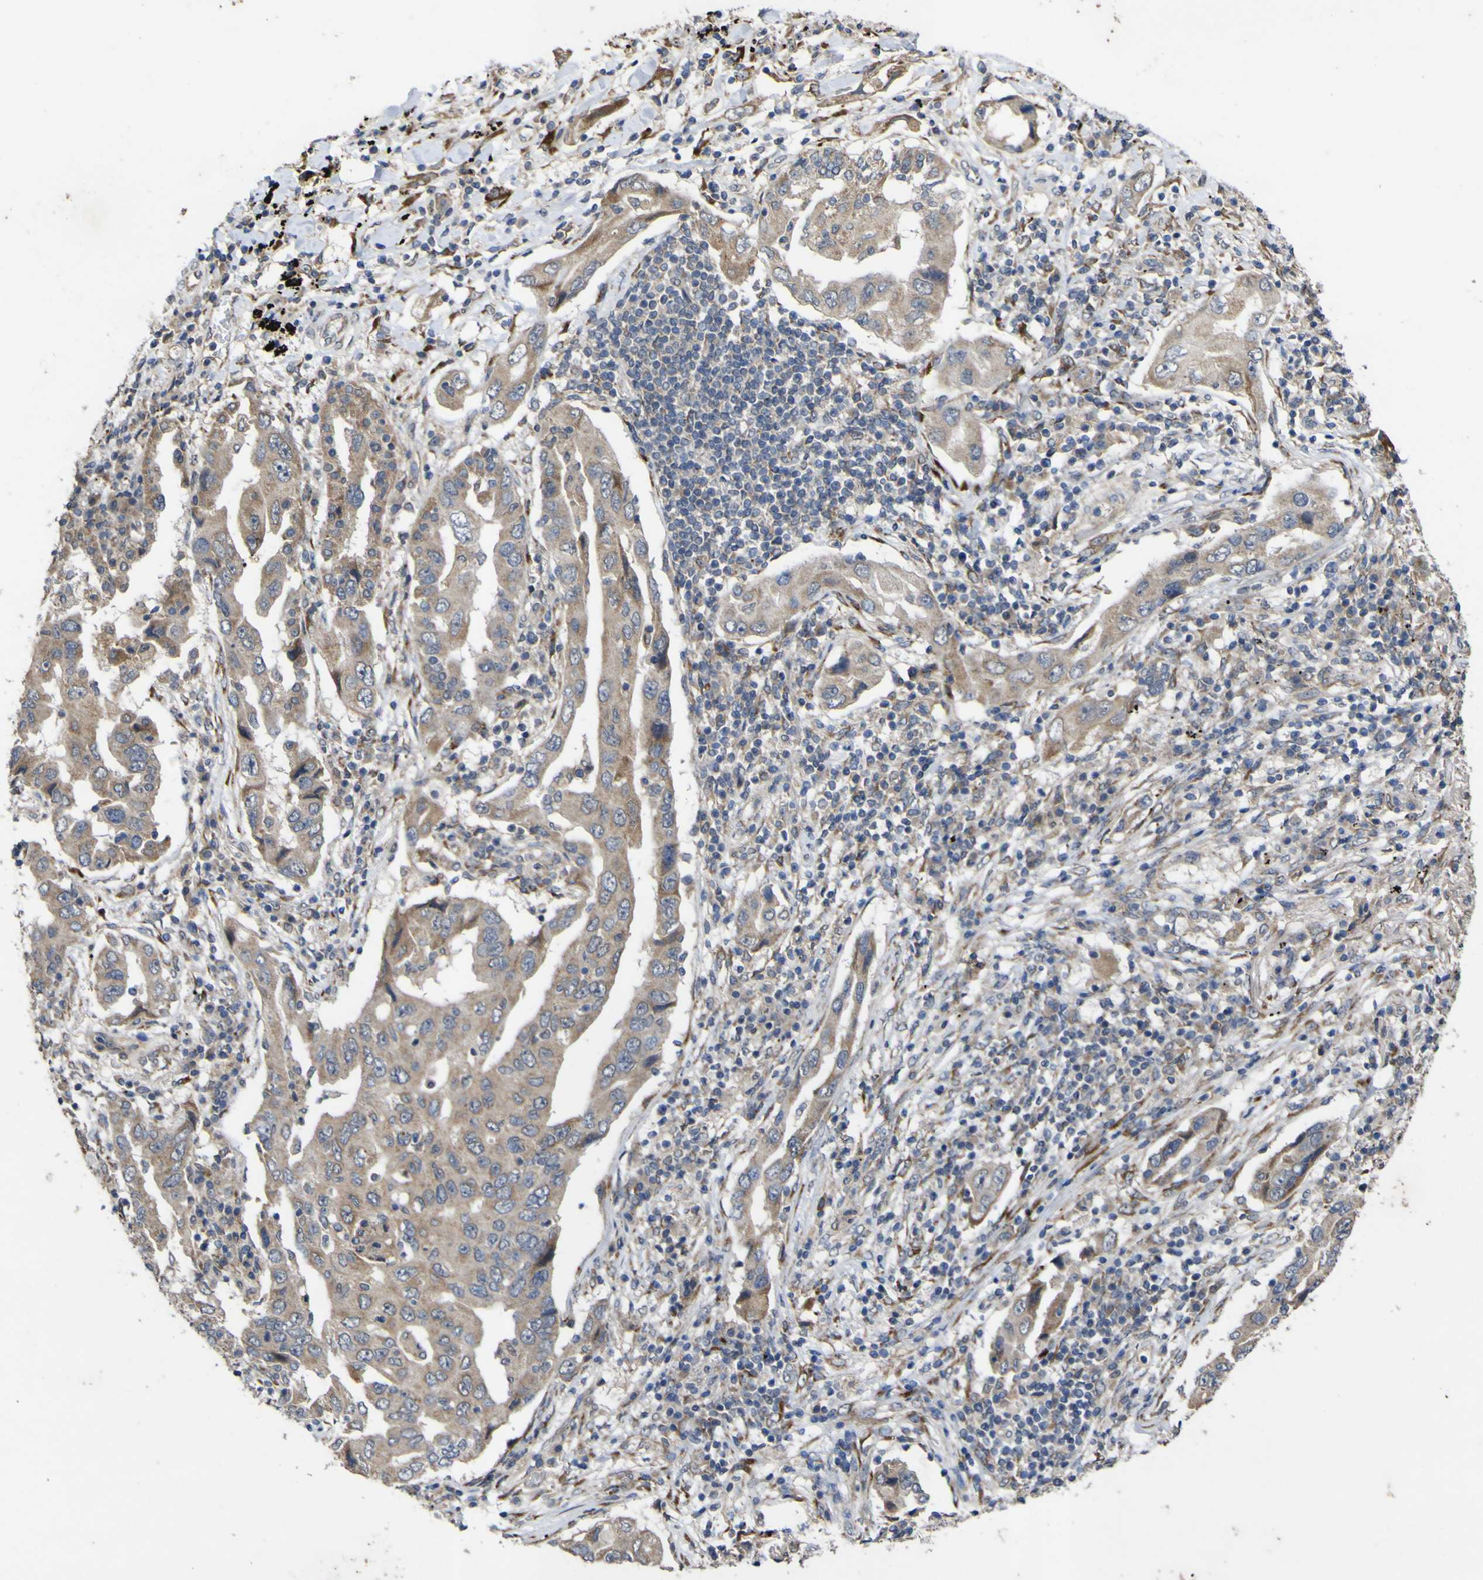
{"staining": {"intensity": "weak", "quantity": ">75%", "location": "cytoplasmic/membranous"}, "tissue": "lung cancer", "cell_type": "Tumor cells", "image_type": "cancer", "snomed": [{"axis": "morphology", "description": "Adenocarcinoma, NOS"}, {"axis": "topography", "description": "Lung"}], "caption": "IHC photomicrograph of human lung cancer (adenocarcinoma) stained for a protein (brown), which demonstrates low levels of weak cytoplasmic/membranous positivity in about >75% of tumor cells.", "gene": "IRAK2", "patient": {"sex": "female", "age": 65}}